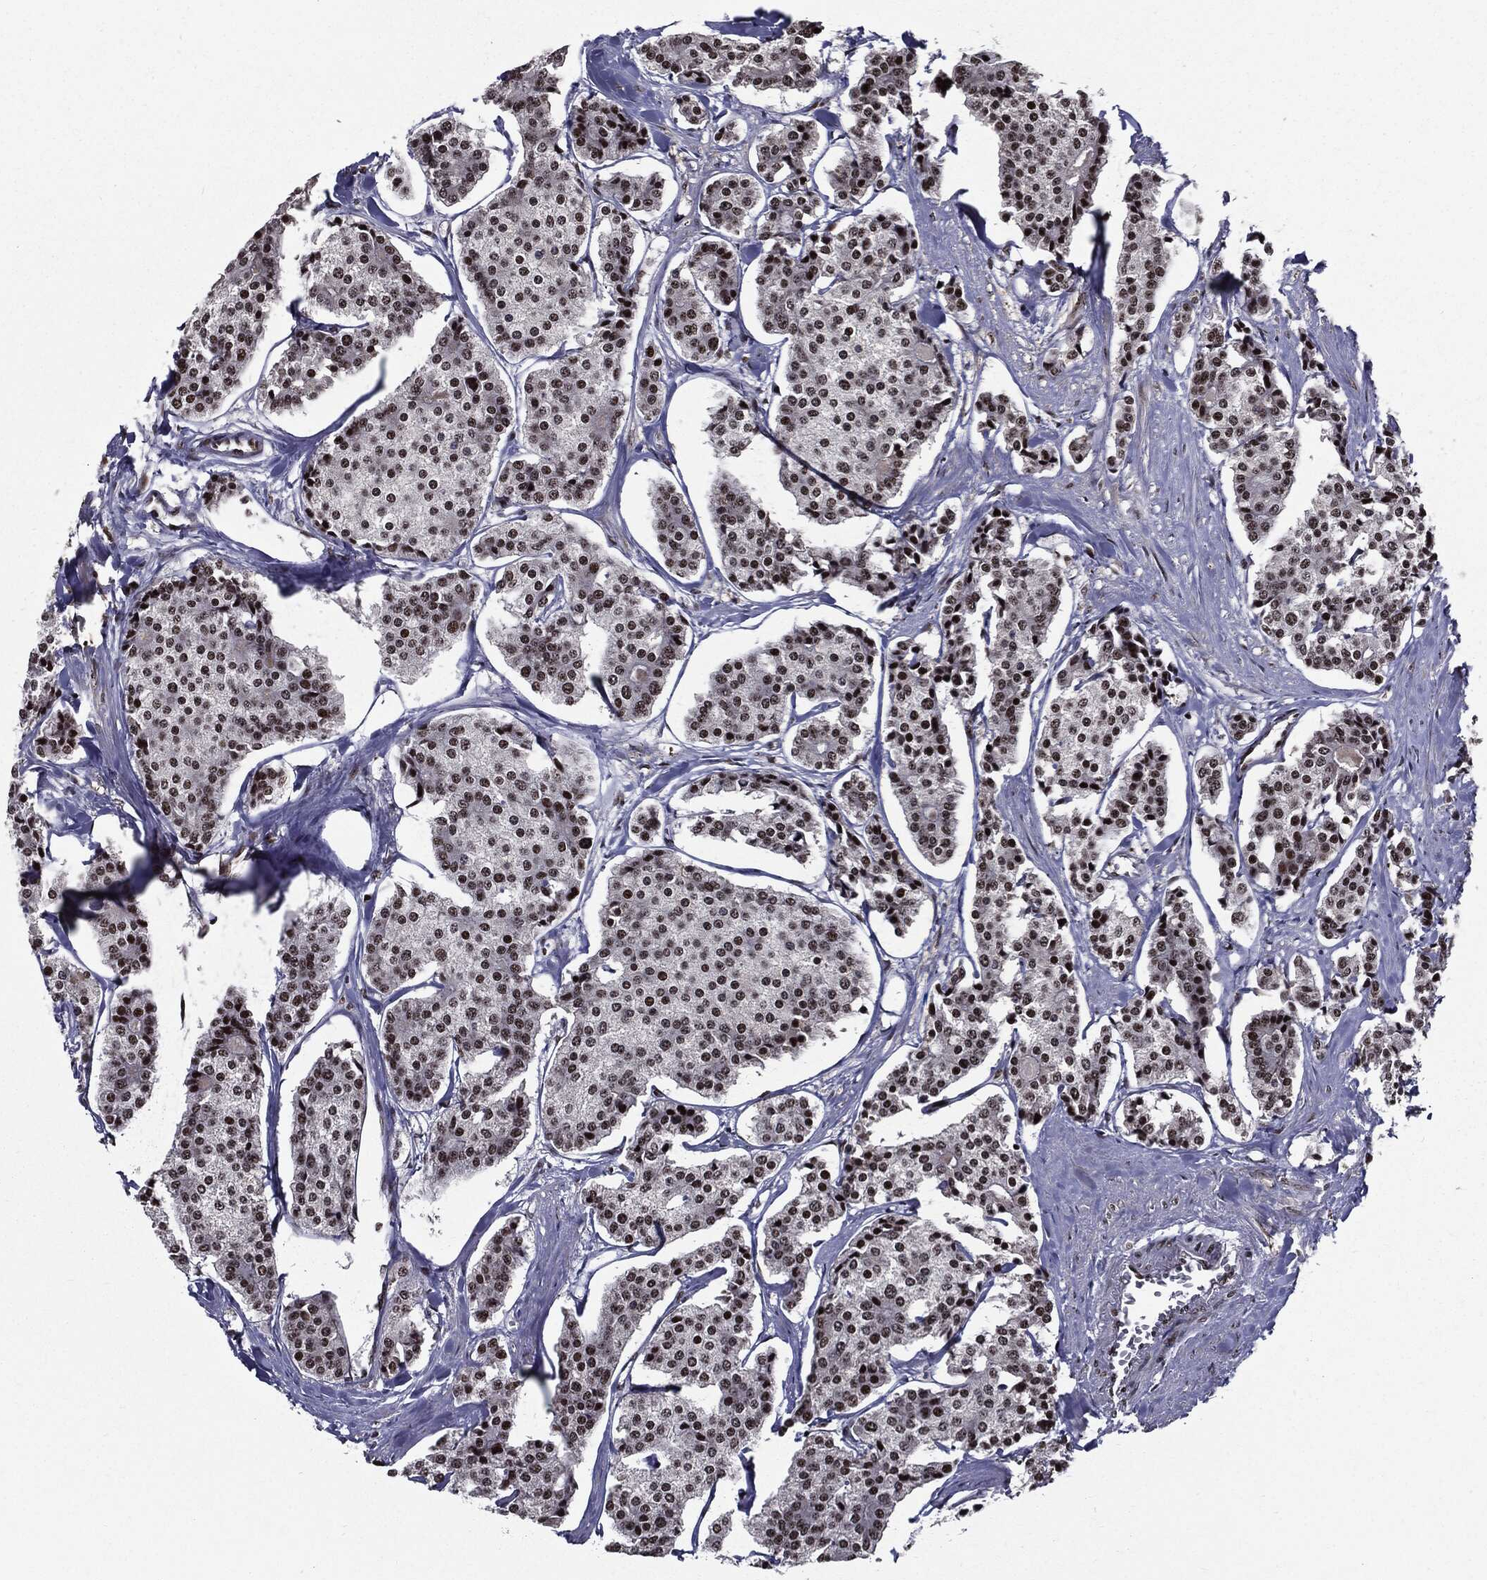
{"staining": {"intensity": "moderate", "quantity": "25%-75%", "location": "nuclear"}, "tissue": "carcinoid", "cell_type": "Tumor cells", "image_type": "cancer", "snomed": [{"axis": "morphology", "description": "Carcinoid, malignant, NOS"}, {"axis": "topography", "description": "Small intestine"}], "caption": "Carcinoid (malignant) tissue reveals moderate nuclear positivity in about 25%-75% of tumor cells (brown staining indicates protein expression, while blue staining denotes nuclei).", "gene": "ZFP91", "patient": {"sex": "female", "age": 65}}